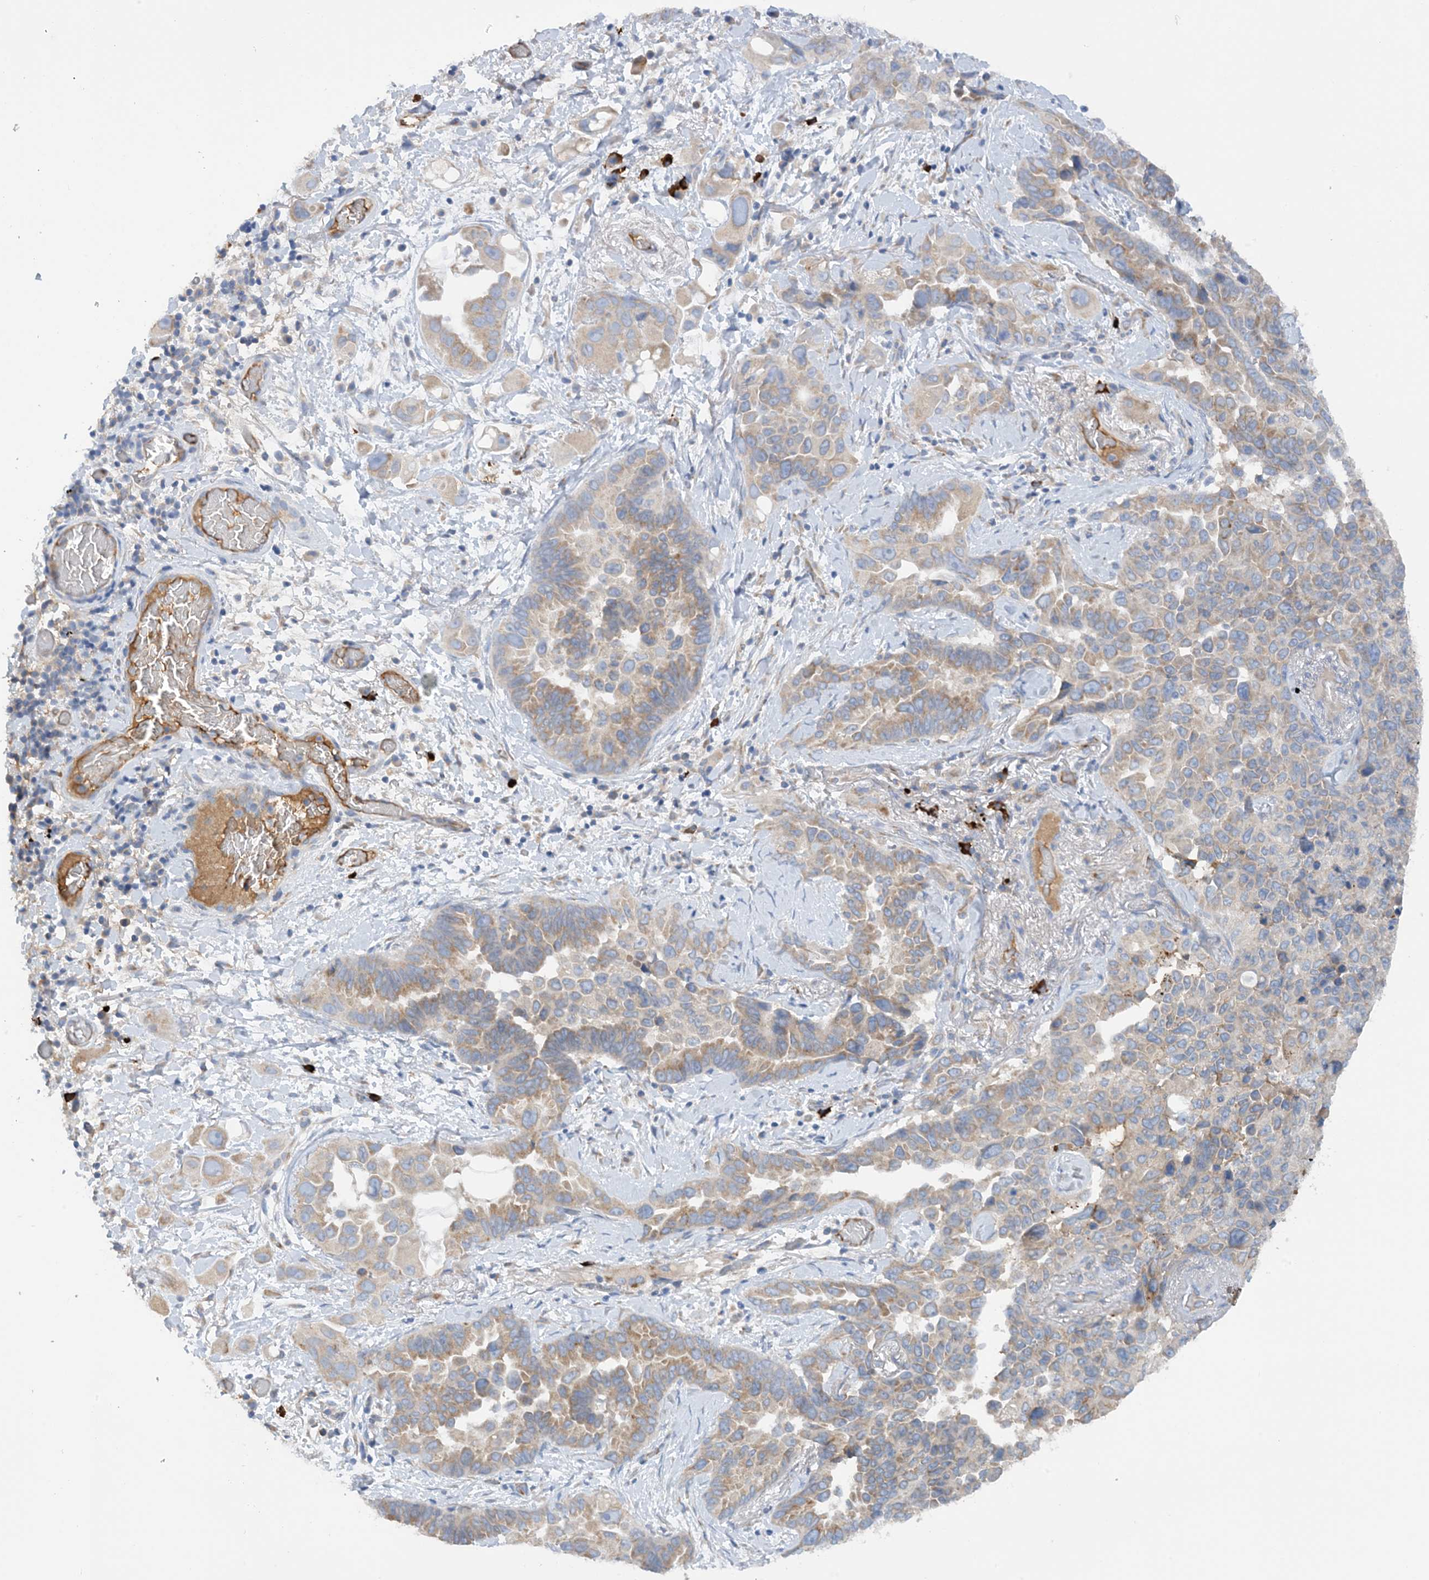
{"staining": {"intensity": "moderate", "quantity": ">75%", "location": "cytoplasmic/membranous"}, "tissue": "lung cancer", "cell_type": "Tumor cells", "image_type": "cancer", "snomed": [{"axis": "morphology", "description": "Adenocarcinoma, NOS"}, {"axis": "topography", "description": "Lung"}], "caption": "There is medium levels of moderate cytoplasmic/membranous expression in tumor cells of lung cancer (adenocarcinoma), as demonstrated by immunohistochemical staining (brown color).", "gene": "SLC5A11", "patient": {"sex": "female", "age": 67}}